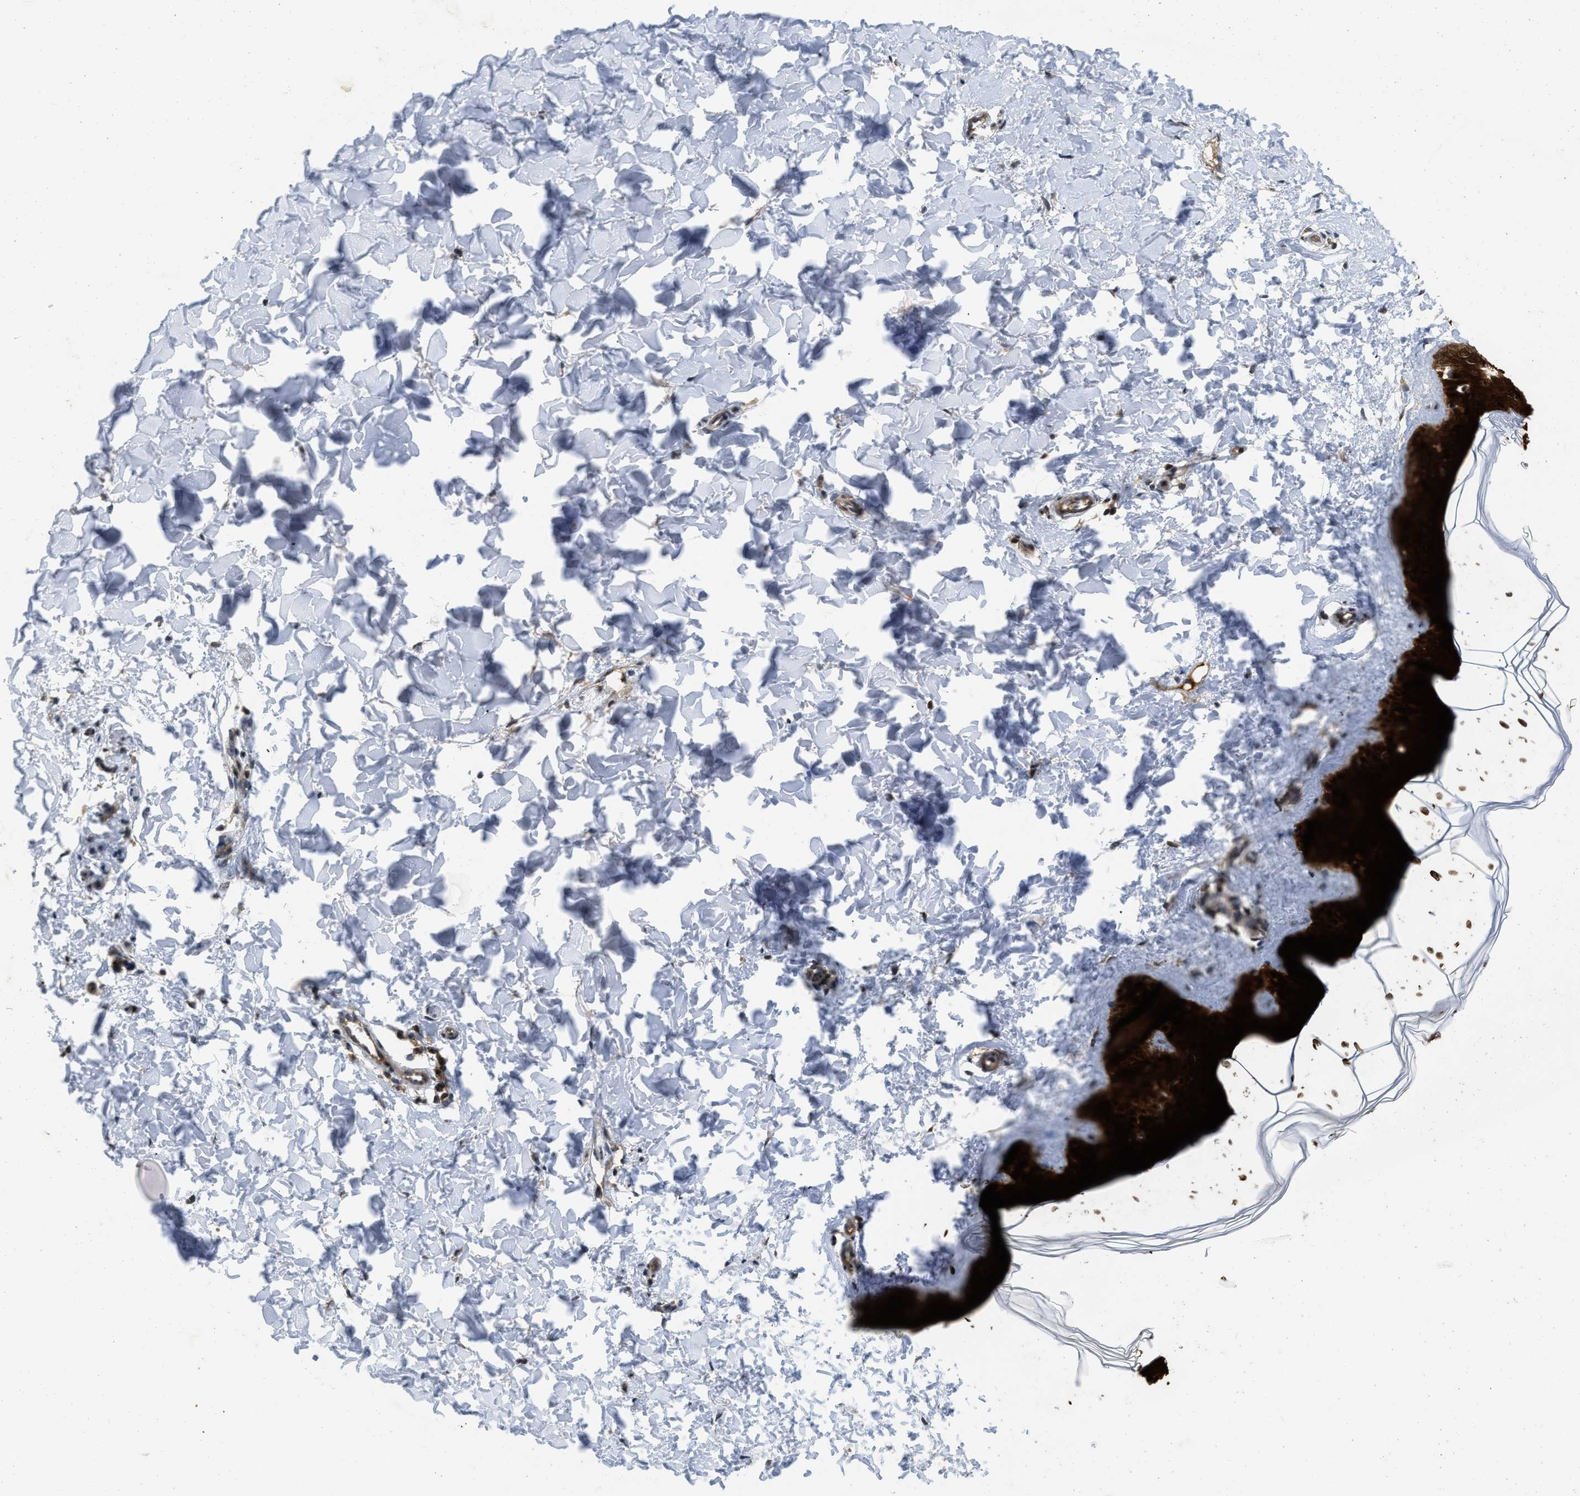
{"staining": {"intensity": "negative", "quantity": "none", "location": "none"}, "tissue": "skin", "cell_type": "Fibroblasts", "image_type": "normal", "snomed": [{"axis": "morphology", "description": "Normal tissue, NOS"}, {"axis": "topography", "description": "Skin"}], "caption": "This photomicrograph is of unremarkable skin stained with IHC to label a protein in brown with the nuclei are counter-stained blue. There is no positivity in fibroblasts.", "gene": "PRDM14", "patient": {"sex": "female", "age": 17}}